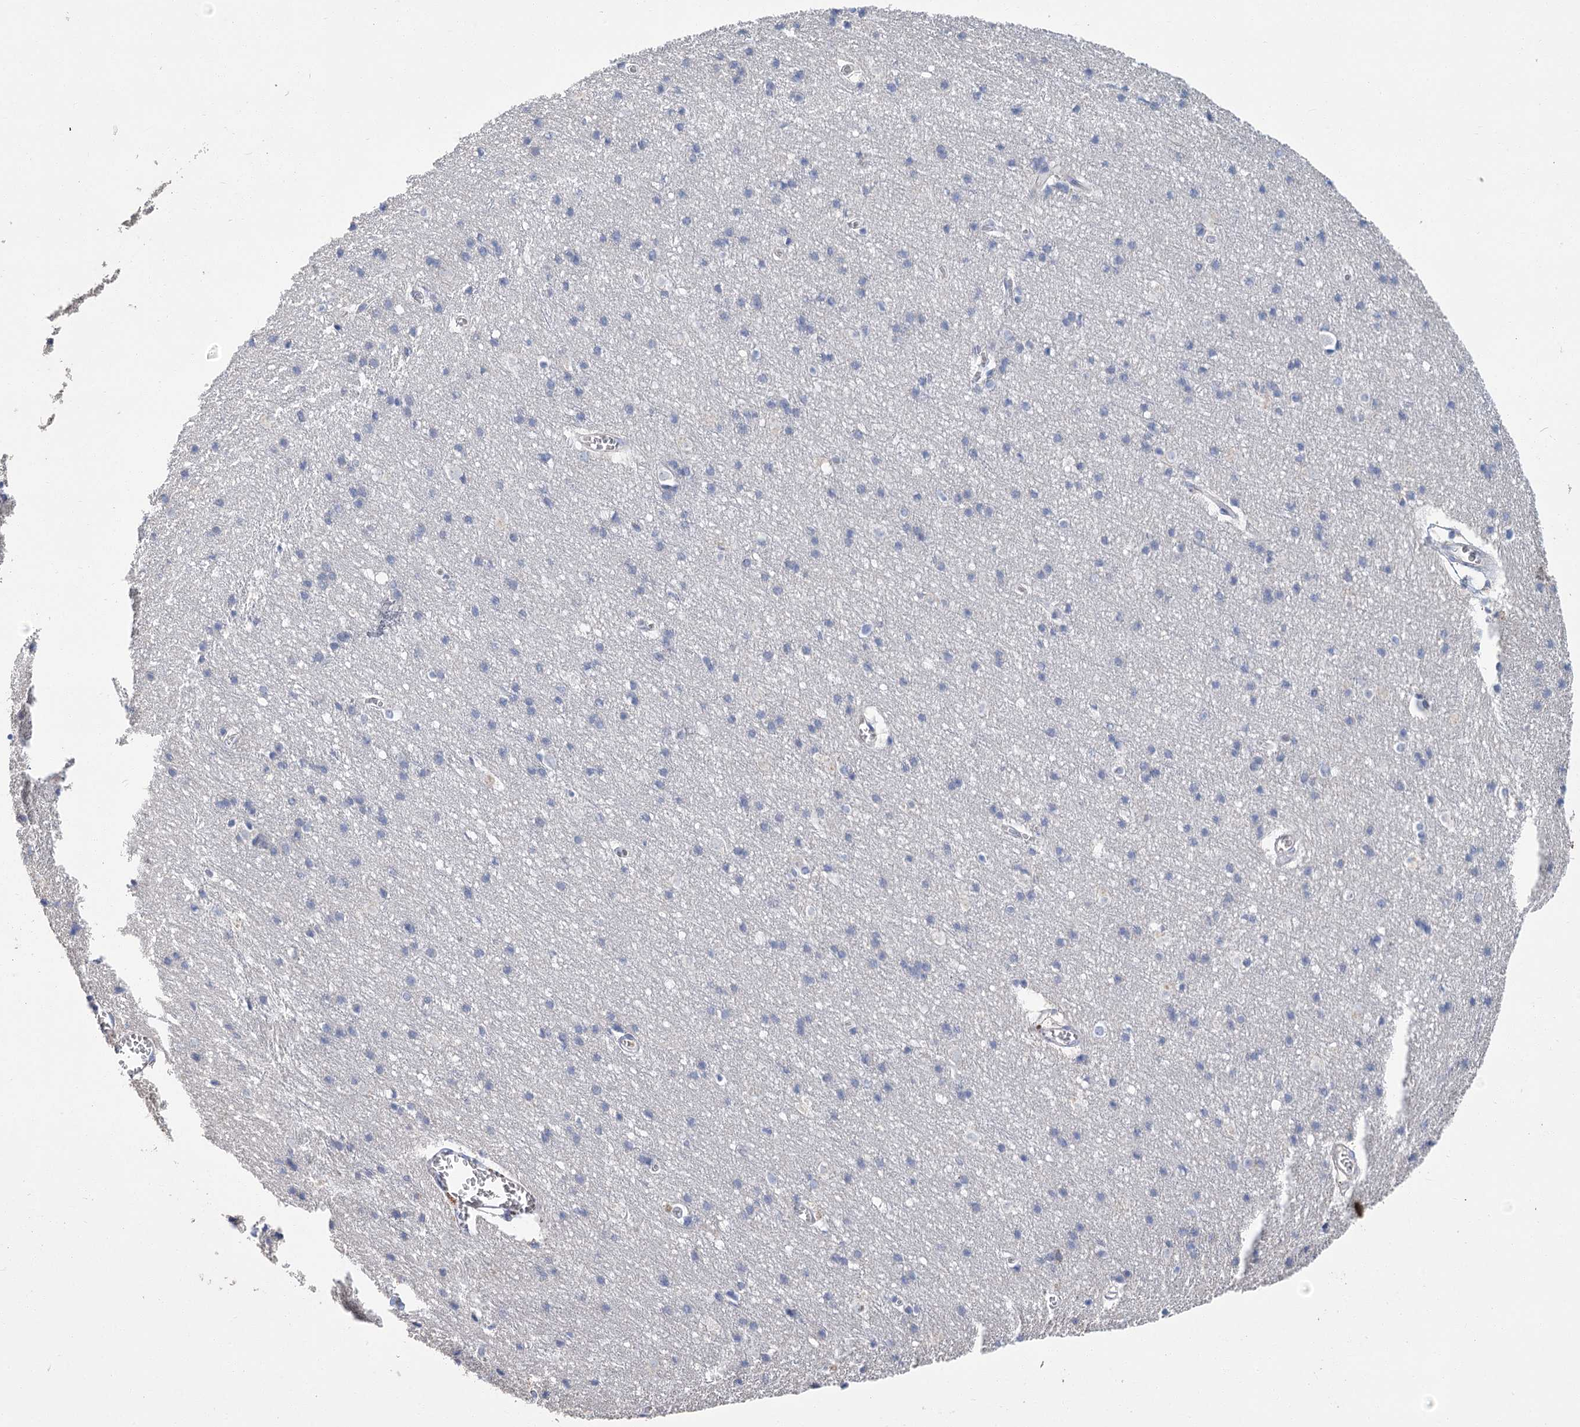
{"staining": {"intensity": "negative", "quantity": "none", "location": "none"}, "tissue": "cerebral cortex", "cell_type": "Endothelial cells", "image_type": "normal", "snomed": [{"axis": "morphology", "description": "Normal tissue, NOS"}, {"axis": "topography", "description": "Cerebral cortex"}], "caption": "This is a micrograph of immunohistochemistry staining of benign cerebral cortex, which shows no positivity in endothelial cells. (DAB (3,3'-diaminobenzidine) IHC, high magnification).", "gene": "SLC9A3", "patient": {"sex": "male", "age": 54}}